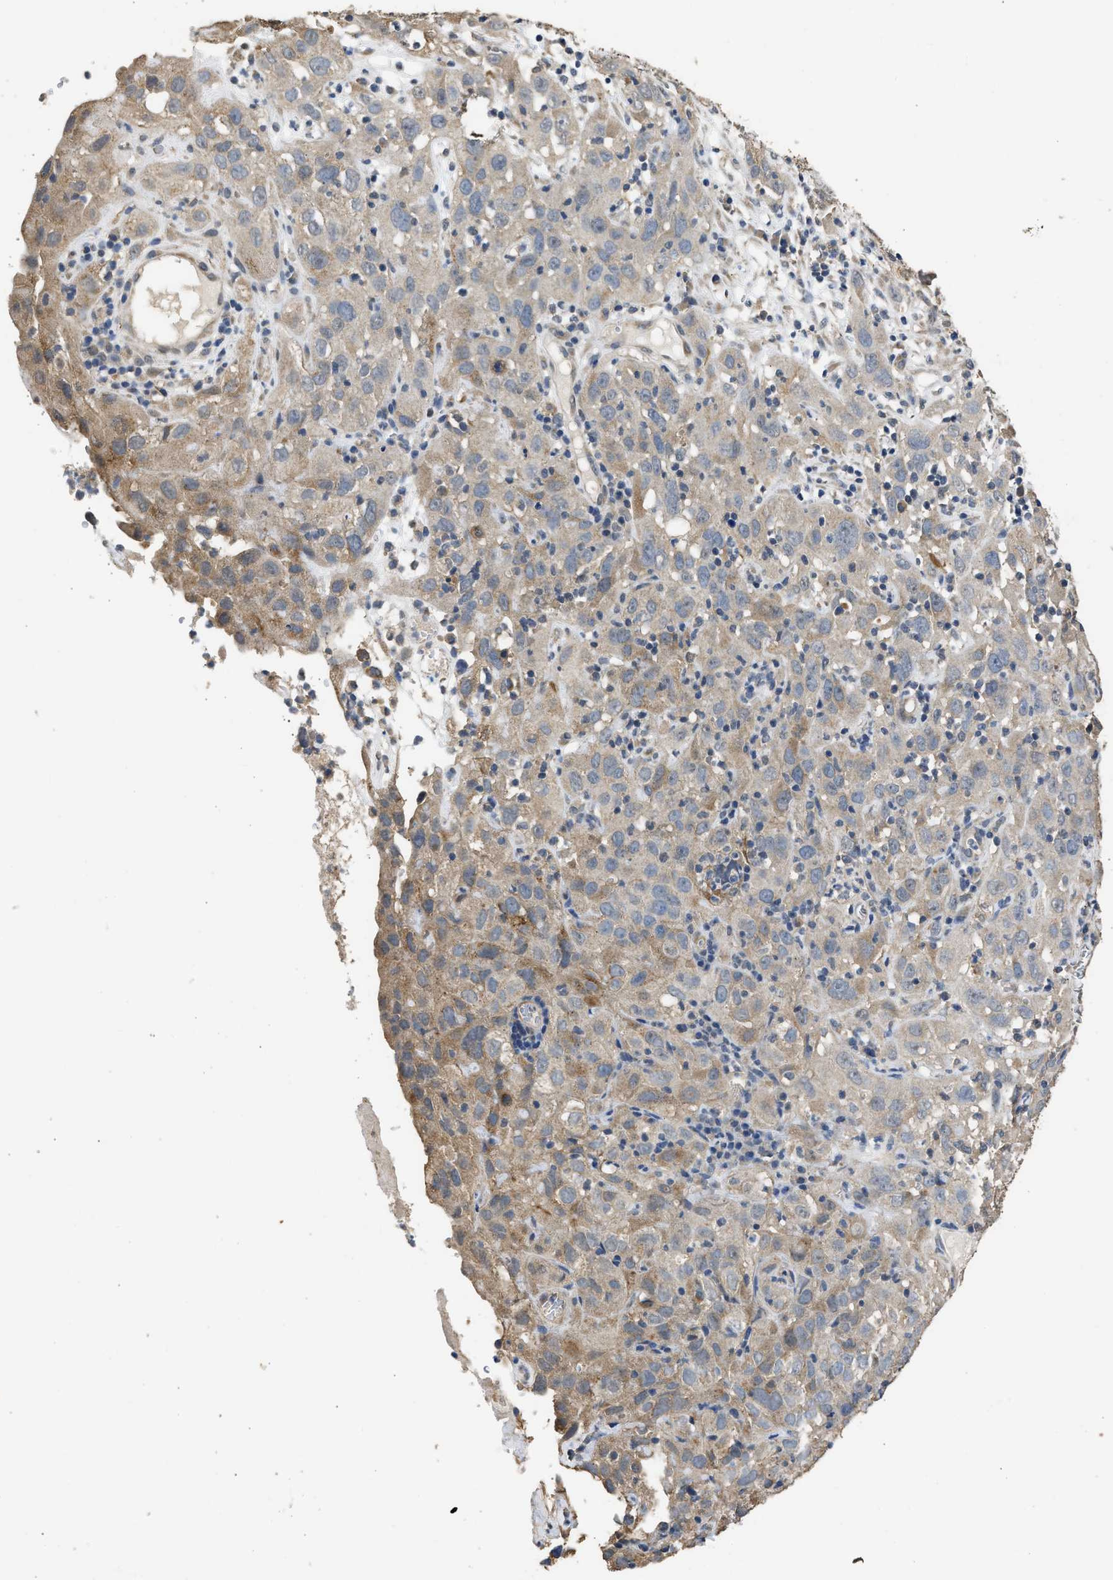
{"staining": {"intensity": "moderate", "quantity": "<25%", "location": "cytoplasmic/membranous"}, "tissue": "cervical cancer", "cell_type": "Tumor cells", "image_type": "cancer", "snomed": [{"axis": "morphology", "description": "Squamous cell carcinoma, NOS"}, {"axis": "topography", "description": "Cervix"}], "caption": "About <25% of tumor cells in human squamous cell carcinoma (cervical) exhibit moderate cytoplasmic/membranous protein expression as visualized by brown immunohistochemical staining.", "gene": "SPINT2", "patient": {"sex": "female", "age": 32}}